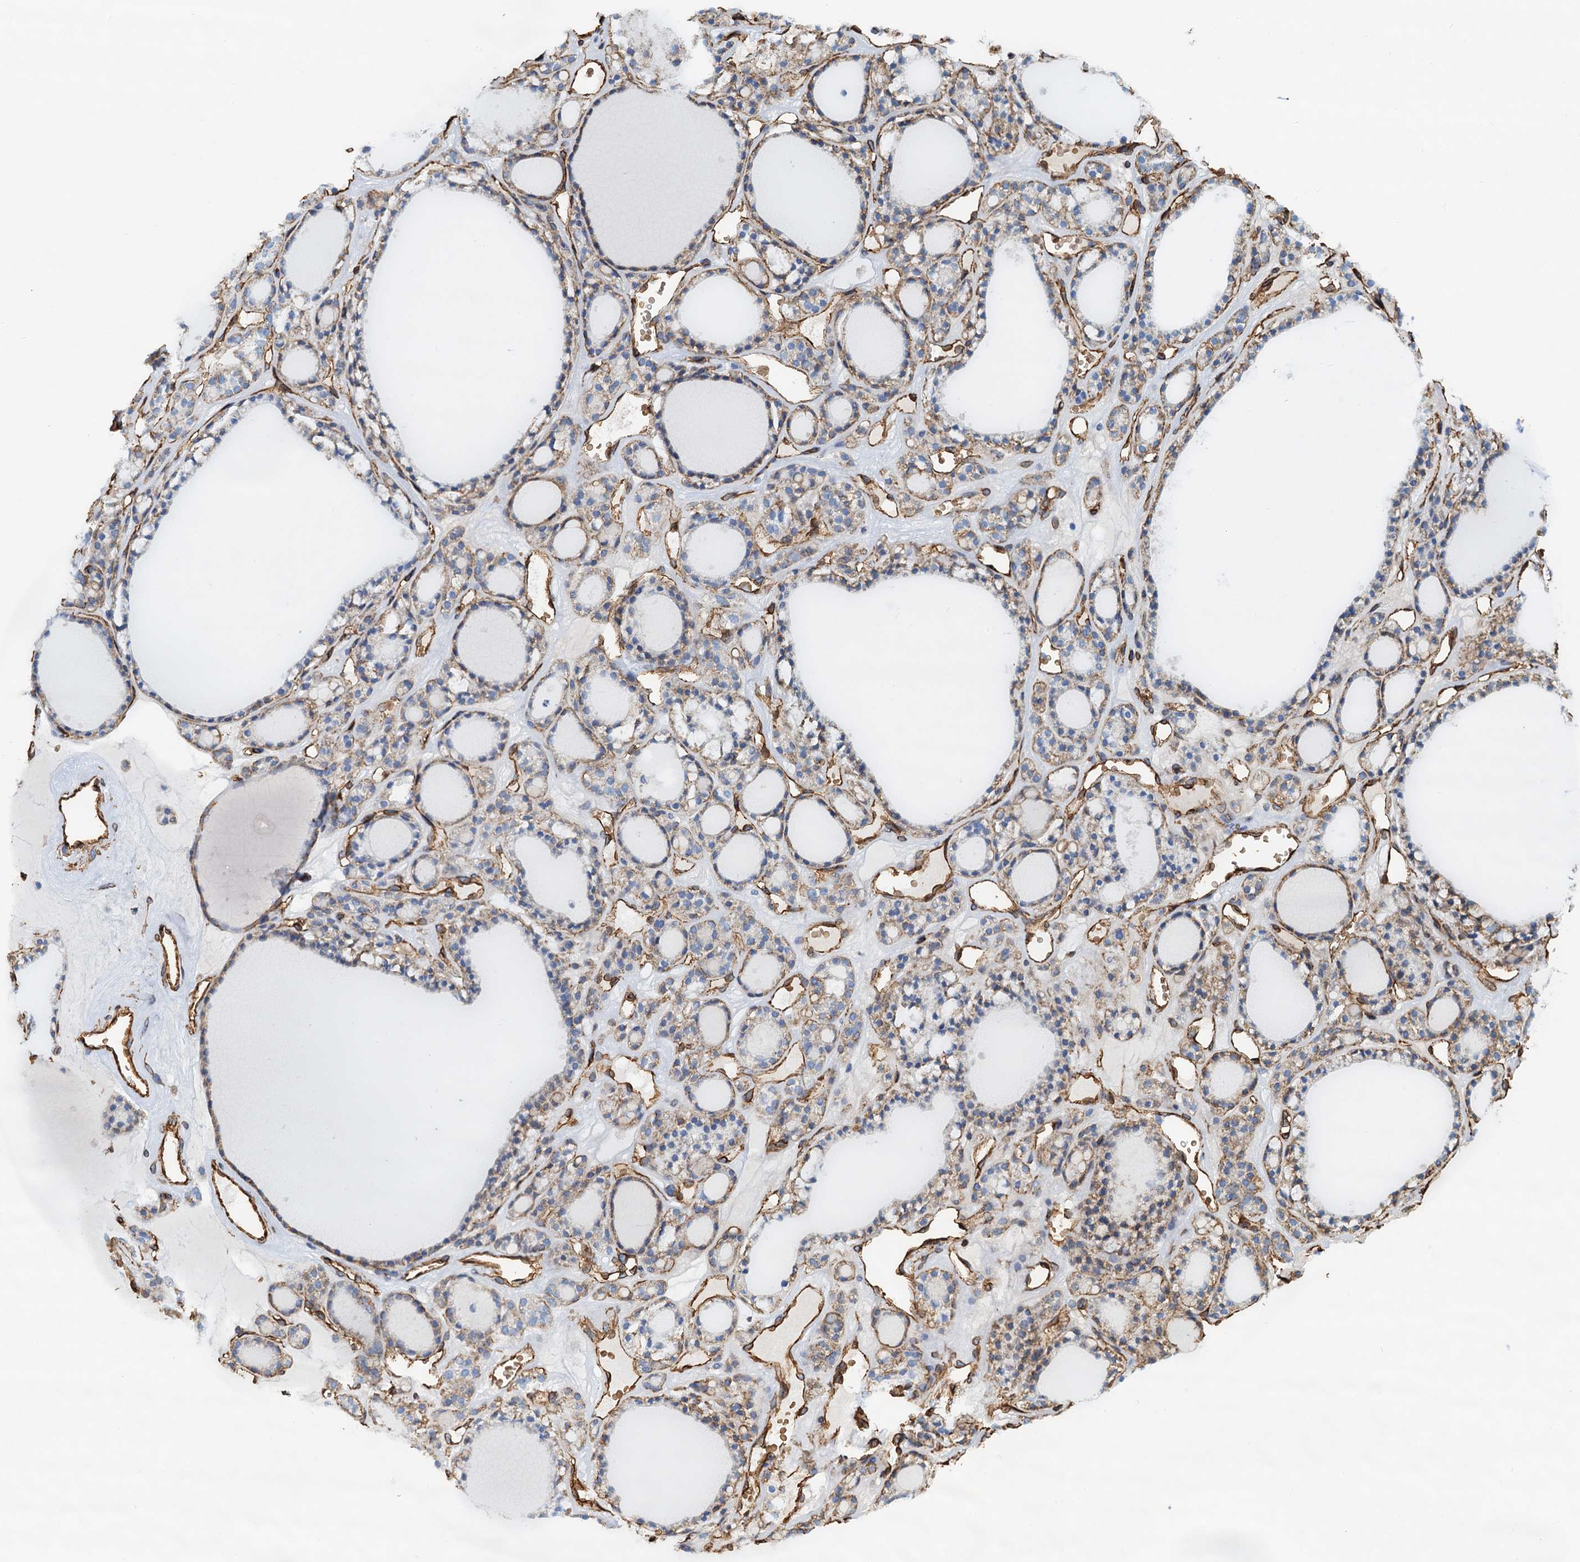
{"staining": {"intensity": "moderate", "quantity": "25%-75%", "location": "cytoplasmic/membranous"}, "tissue": "thyroid gland", "cell_type": "Glandular cells", "image_type": "normal", "snomed": [{"axis": "morphology", "description": "Normal tissue, NOS"}, {"axis": "topography", "description": "Thyroid gland"}], "caption": "Human thyroid gland stained for a protein (brown) reveals moderate cytoplasmic/membranous positive expression in about 25%-75% of glandular cells.", "gene": "DGKG", "patient": {"sex": "female", "age": 28}}